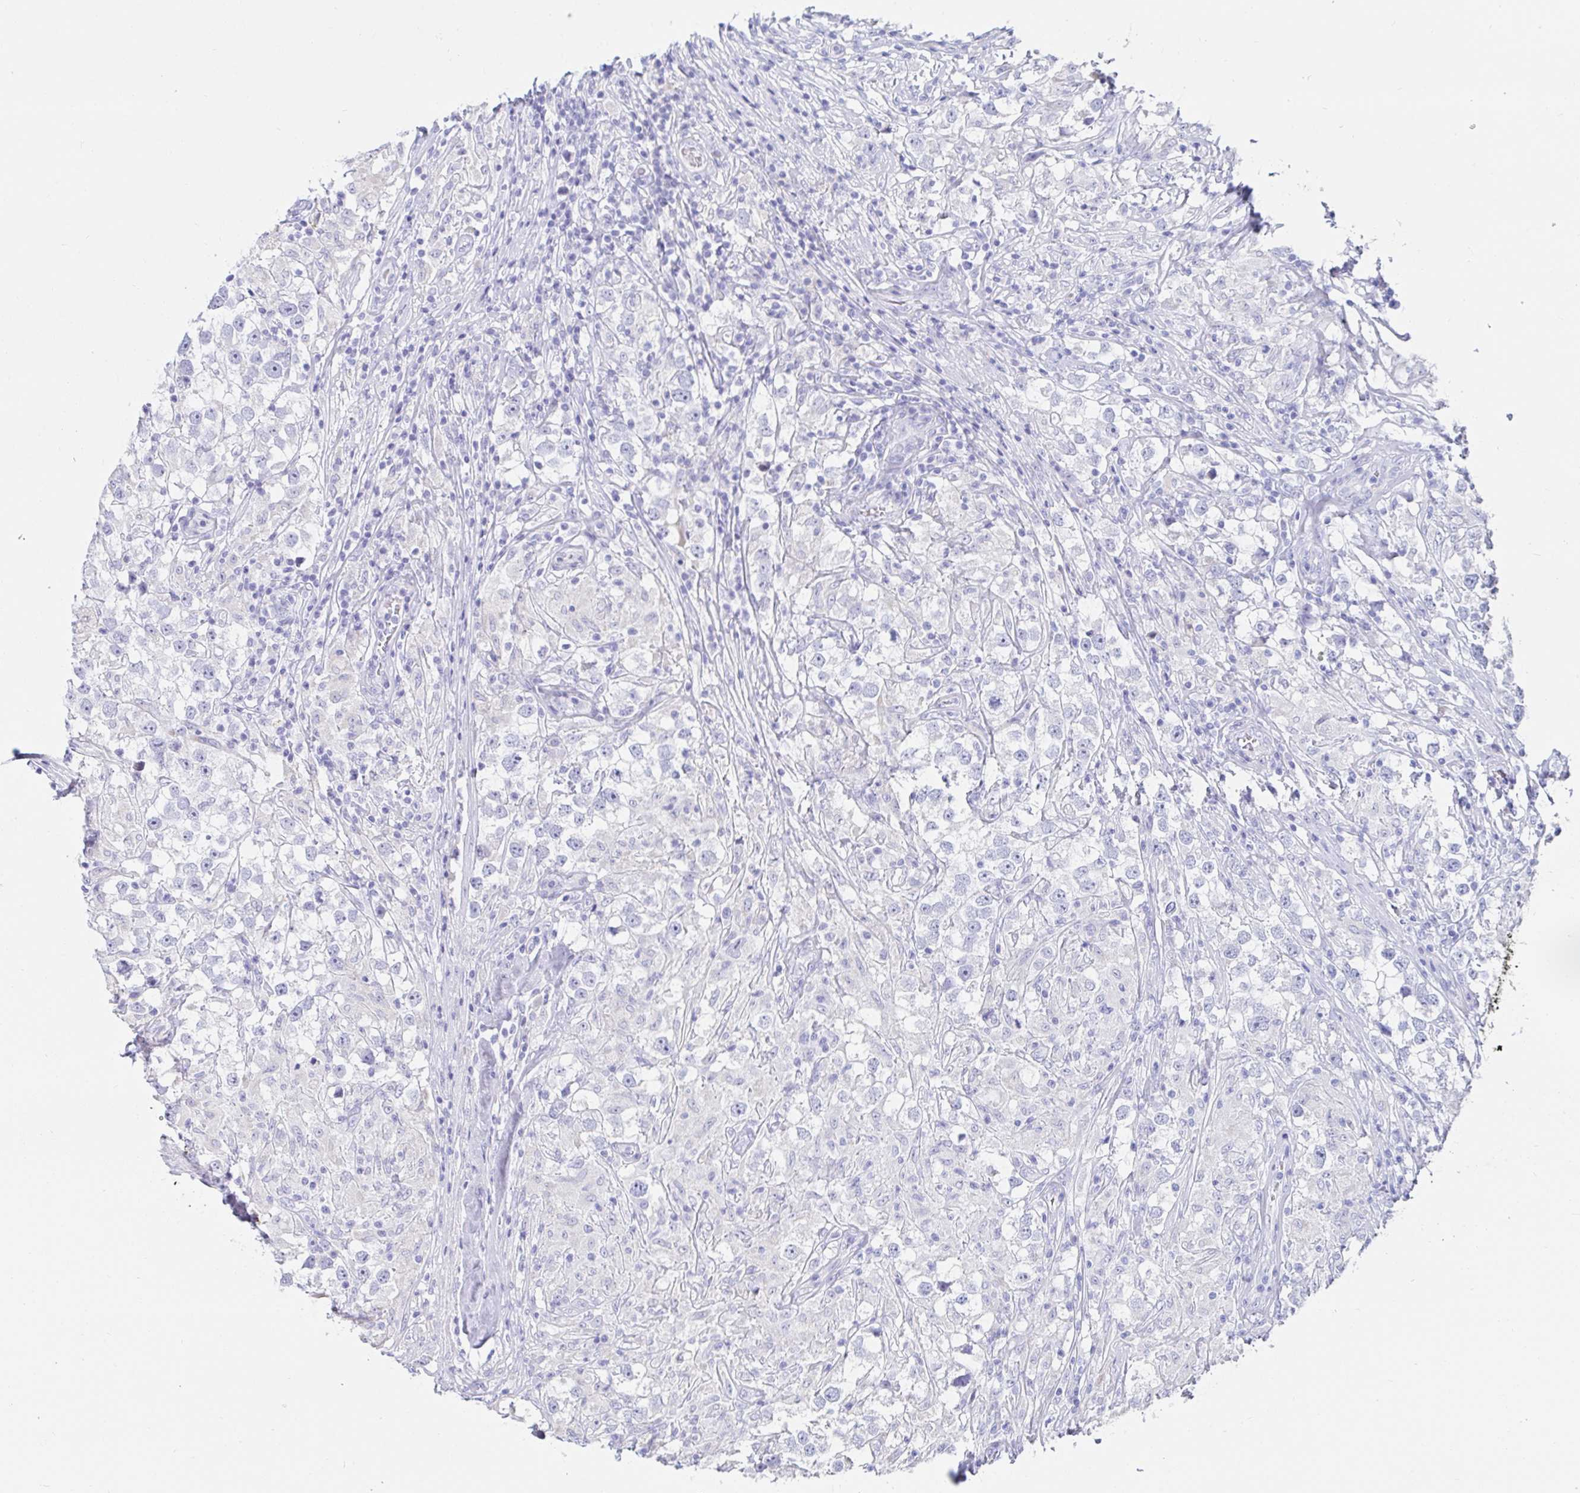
{"staining": {"intensity": "negative", "quantity": "none", "location": "none"}, "tissue": "testis cancer", "cell_type": "Tumor cells", "image_type": "cancer", "snomed": [{"axis": "morphology", "description": "Seminoma, NOS"}, {"axis": "topography", "description": "Testis"}], "caption": "High magnification brightfield microscopy of seminoma (testis) stained with DAB (3,3'-diaminobenzidine) (brown) and counterstained with hematoxylin (blue): tumor cells show no significant positivity. The staining was performed using DAB to visualize the protein expression in brown, while the nuclei were stained in blue with hematoxylin (Magnification: 20x).", "gene": "C4orf17", "patient": {"sex": "male", "age": 46}}